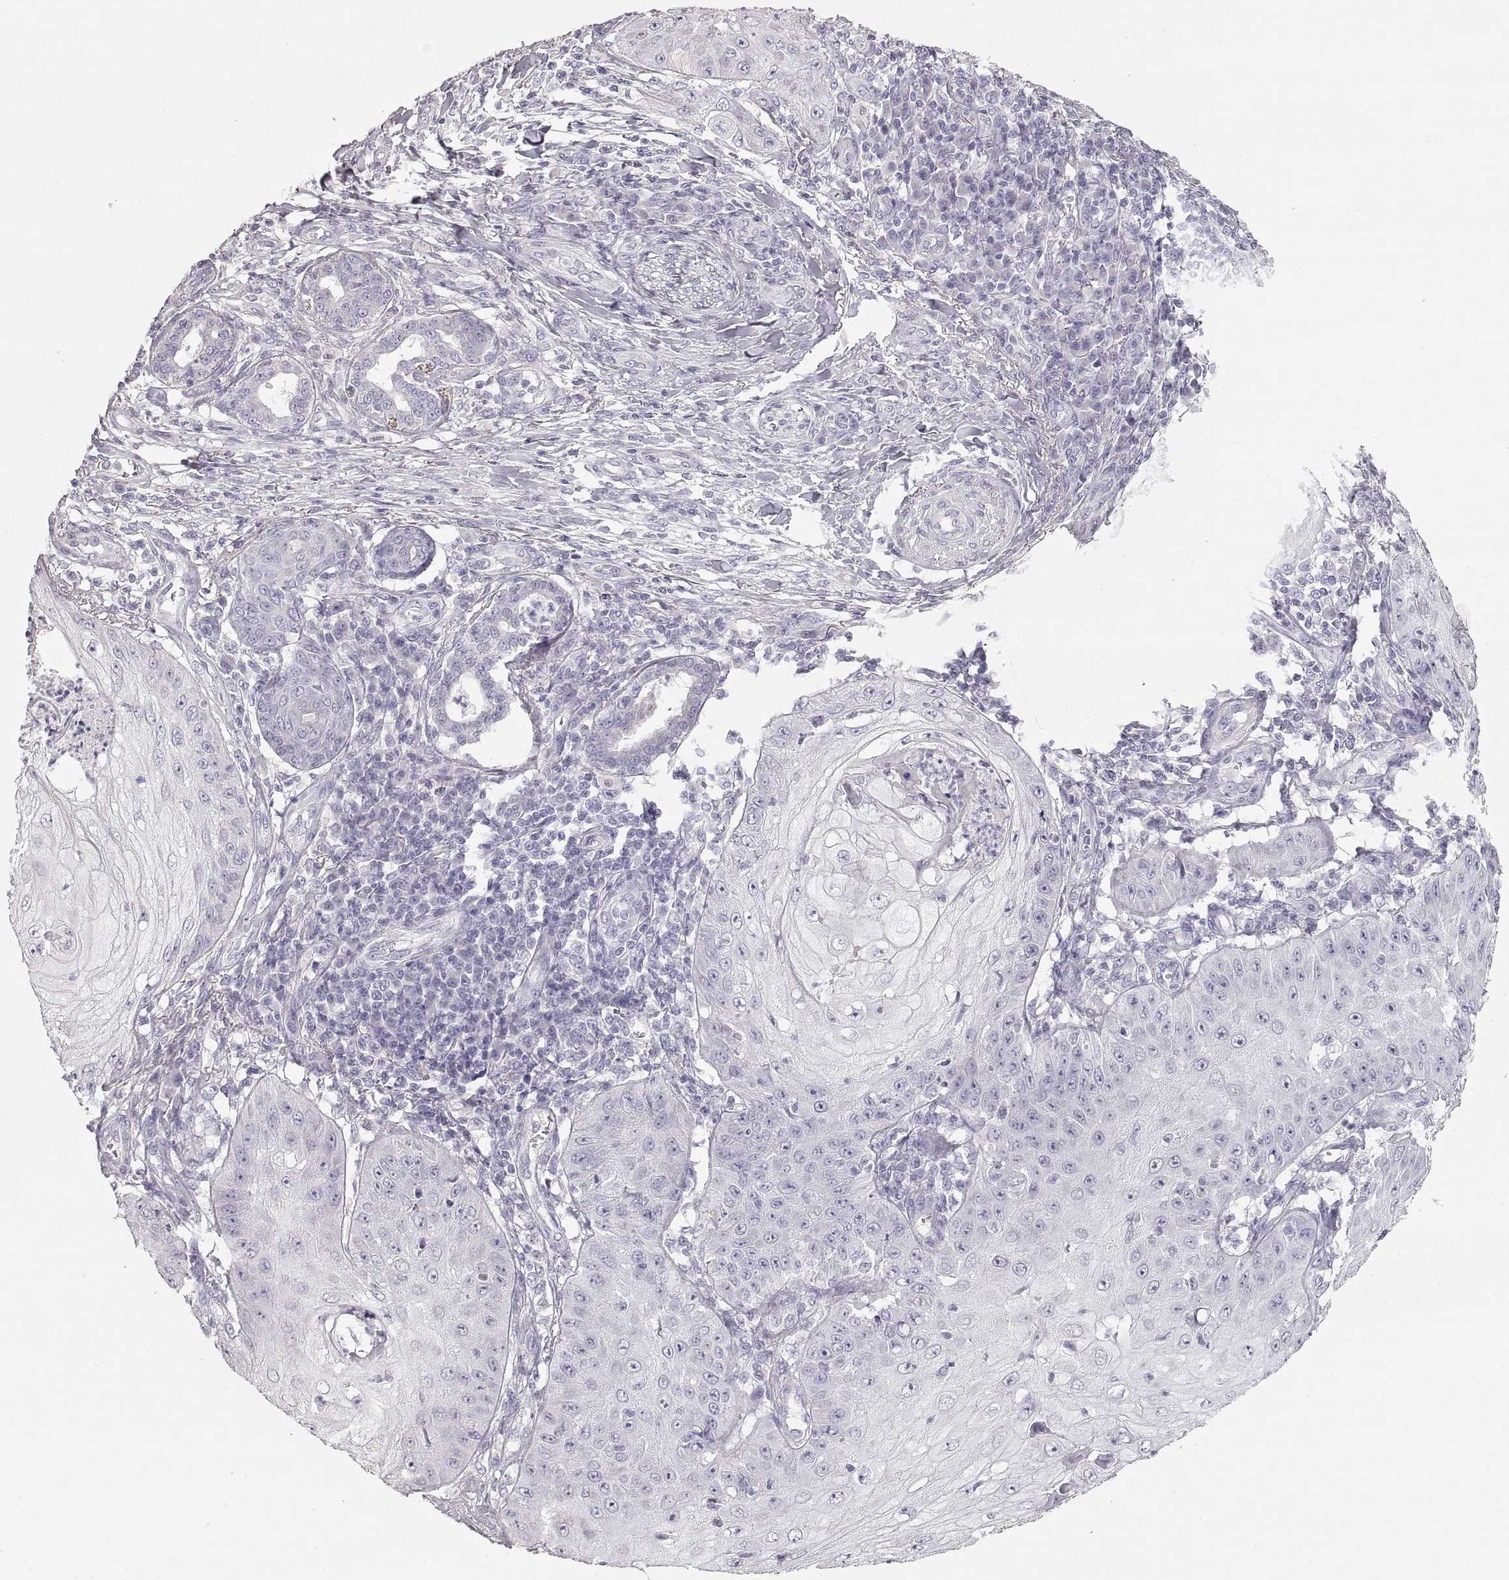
{"staining": {"intensity": "negative", "quantity": "none", "location": "none"}, "tissue": "skin cancer", "cell_type": "Tumor cells", "image_type": "cancer", "snomed": [{"axis": "morphology", "description": "Squamous cell carcinoma, NOS"}, {"axis": "topography", "description": "Skin"}], "caption": "This is a image of immunohistochemistry (IHC) staining of skin cancer, which shows no staining in tumor cells. (DAB immunohistochemistry (IHC) visualized using brightfield microscopy, high magnification).", "gene": "ZP3", "patient": {"sex": "male", "age": 70}}